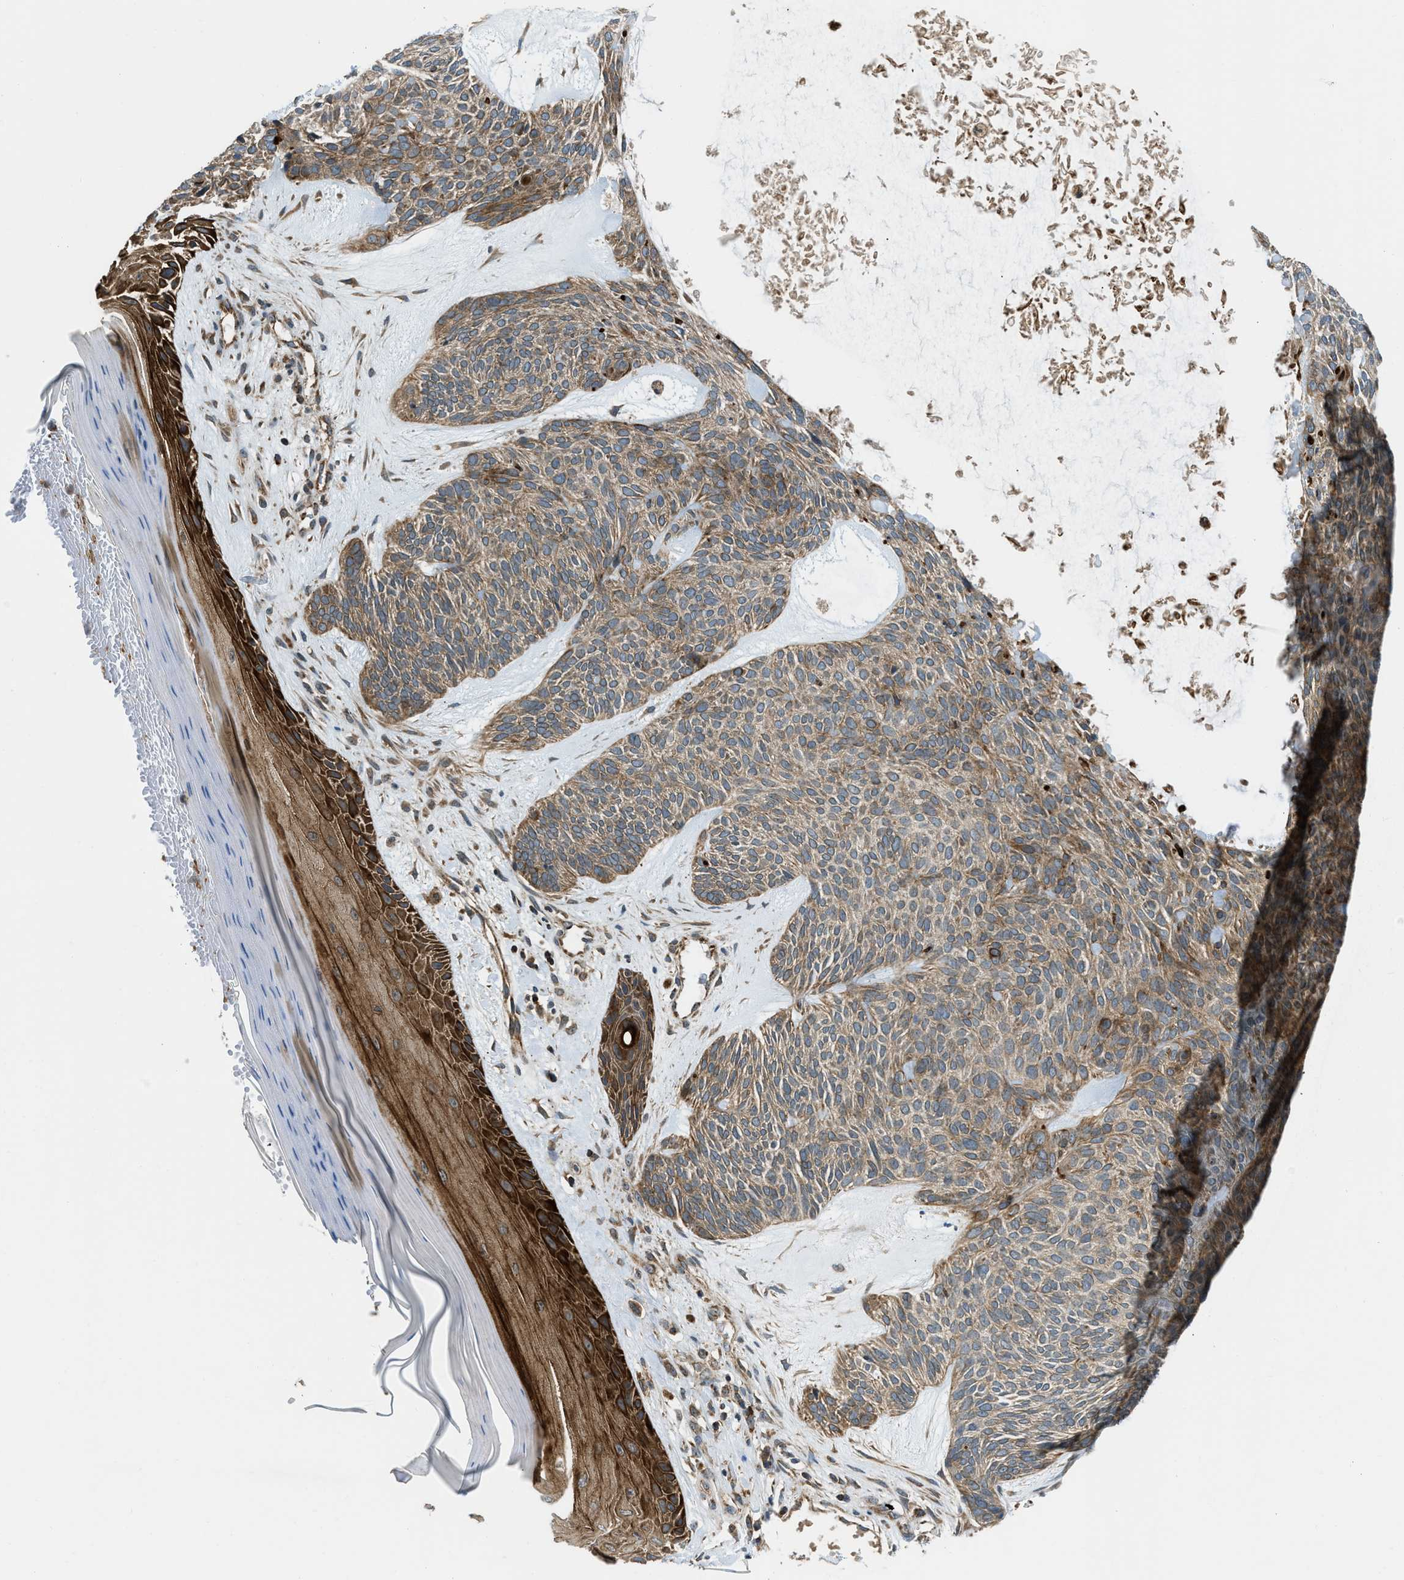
{"staining": {"intensity": "moderate", "quantity": ">75%", "location": "cytoplasmic/membranous"}, "tissue": "skin cancer", "cell_type": "Tumor cells", "image_type": "cancer", "snomed": [{"axis": "morphology", "description": "Basal cell carcinoma"}, {"axis": "topography", "description": "Skin"}], "caption": "The image demonstrates a brown stain indicating the presence of a protein in the cytoplasmic/membranous of tumor cells in basal cell carcinoma (skin).", "gene": "SESN2", "patient": {"sex": "male", "age": 55}}